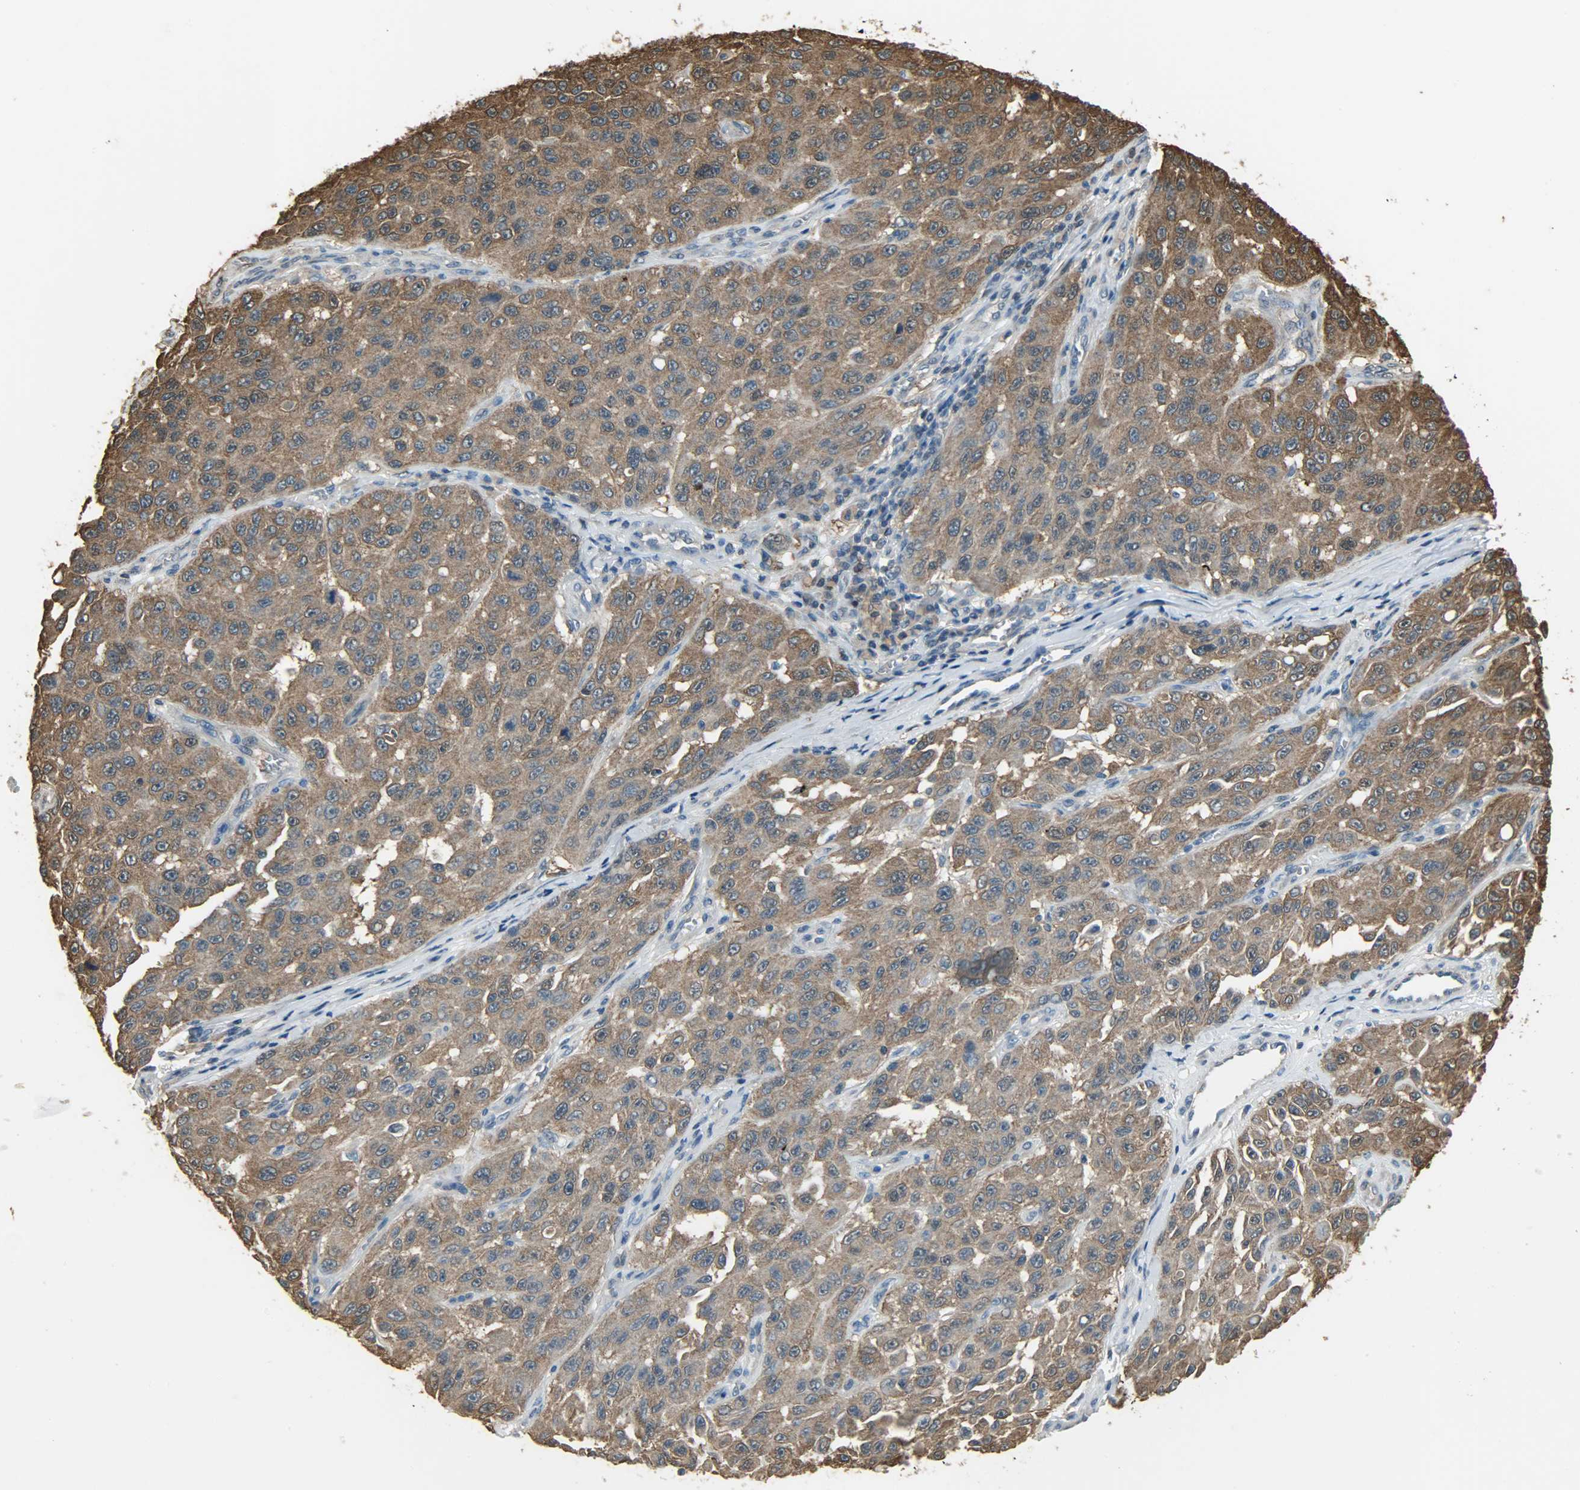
{"staining": {"intensity": "moderate", "quantity": ">75%", "location": "cytoplasmic/membranous"}, "tissue": "melanoma", "cell_type": "Tumor cells", "image_type": "cancer", "snomed": [{"axis": "morphology", "description": "Malignant melanoma, NOS"}, {"axis": "topography", "description": "Skin"}], "caption": "The image displays immunohistochemical staining of malignant melanoma. There is moderate cytoplasmic/membranous expression is present in about >75% of tumor cells. The staining was performed using DAB to visualize the protein expression in brown, while the nuclei were stained in blue with hematoxylin (Magnification: 20x).", "gene": "LDHB", "patient": {"sex": "male", "age": 30}}